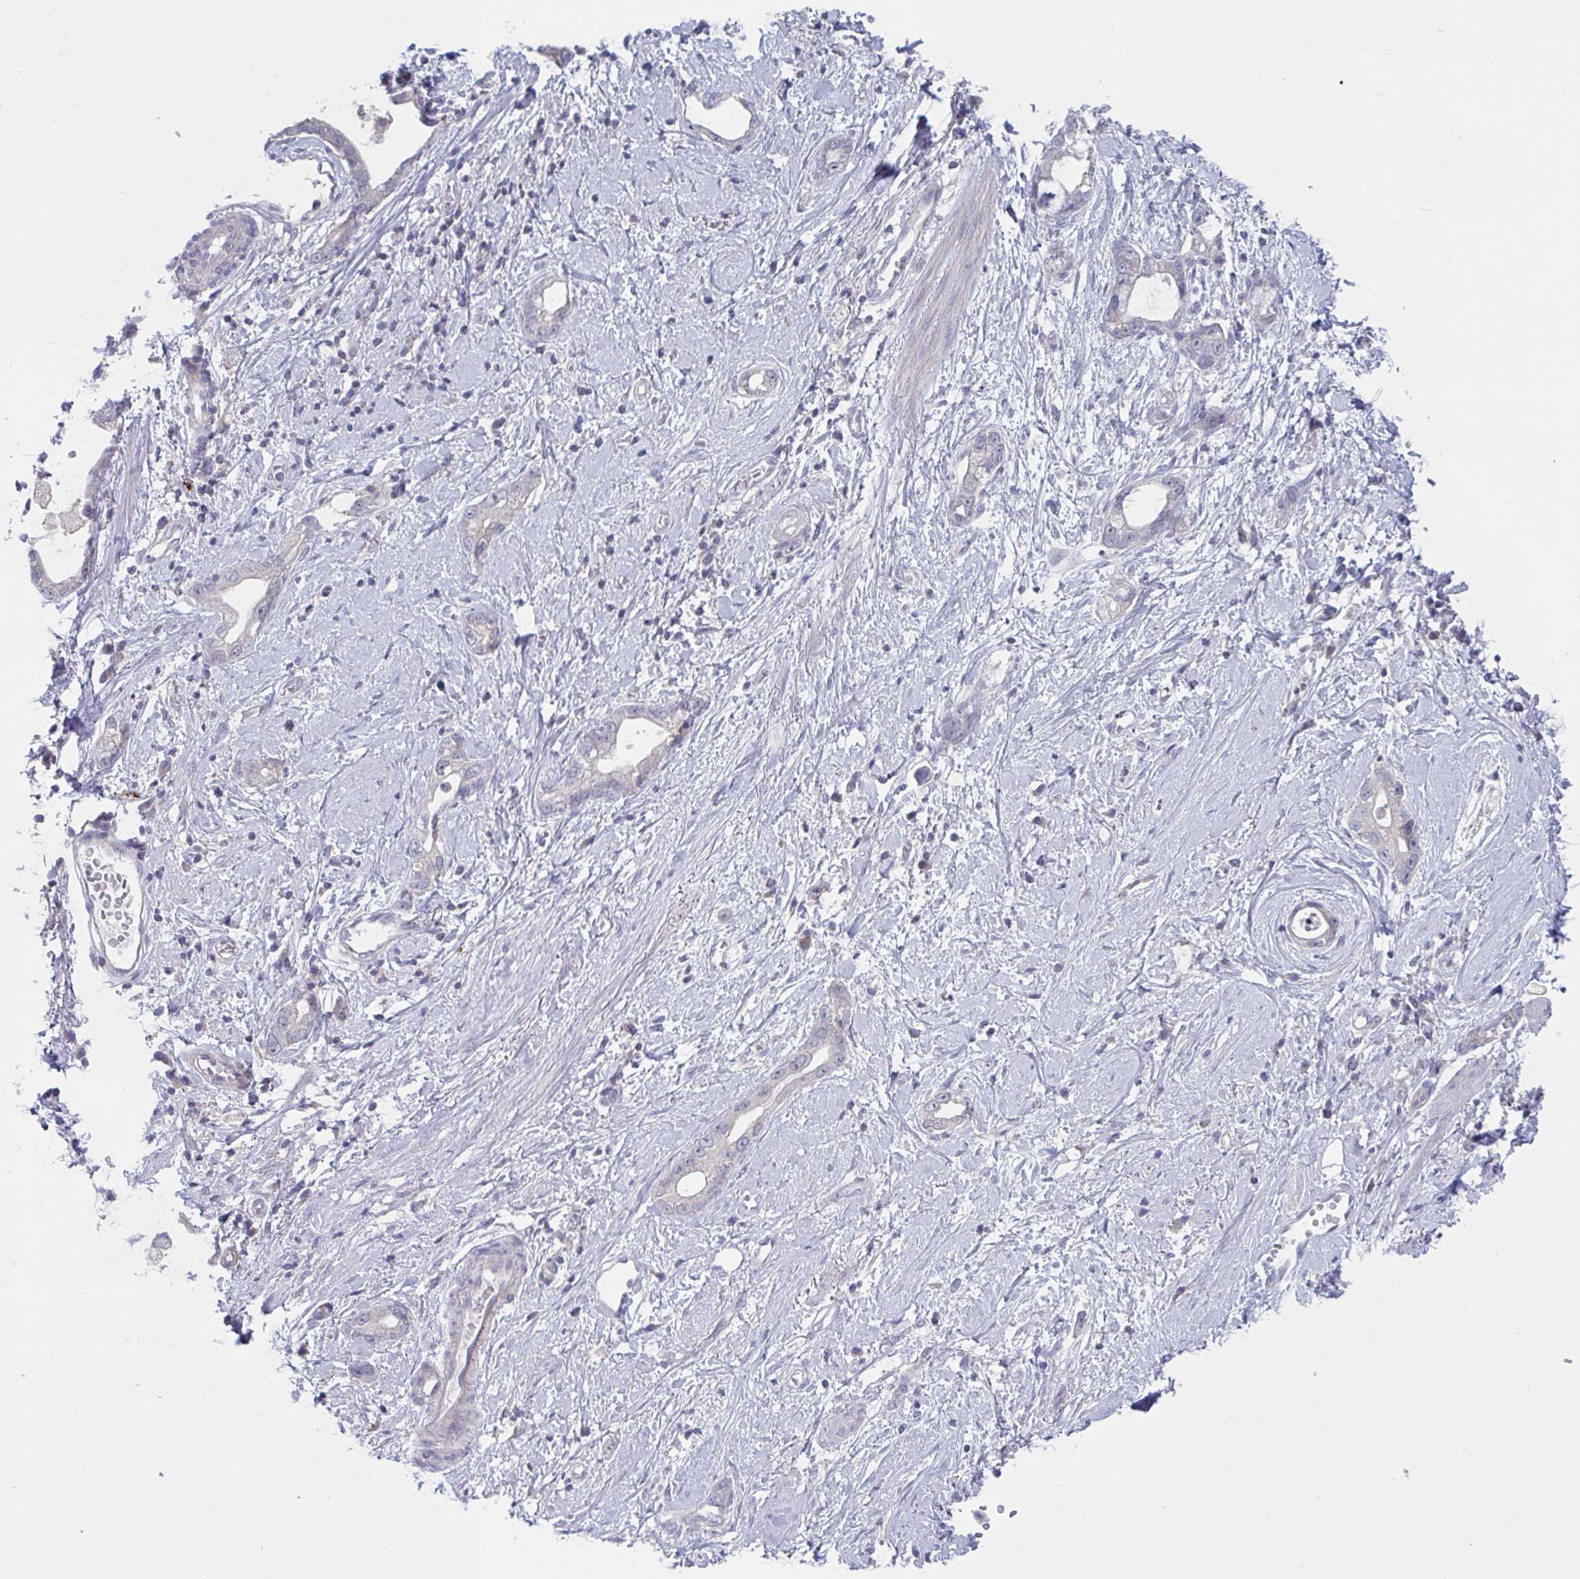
{"staining": {"intensity": "negative", "quantity": "none", "location": "none"}, "tissue": "stomach cancer", "cell_type": "Tumor cells", "image_type": "cancer", "snomed": [{"axis": "morphology", "description": "Adenocarcinoma, NOS"}, {"axis": "topography", "description": "Stomach"}], "caption": "Image shows no protein positivity in tumor cells of adenocarcinoma (stomach) tissue.", "gene": "STK26", "patient": {"sex": "male", "age": 55}}